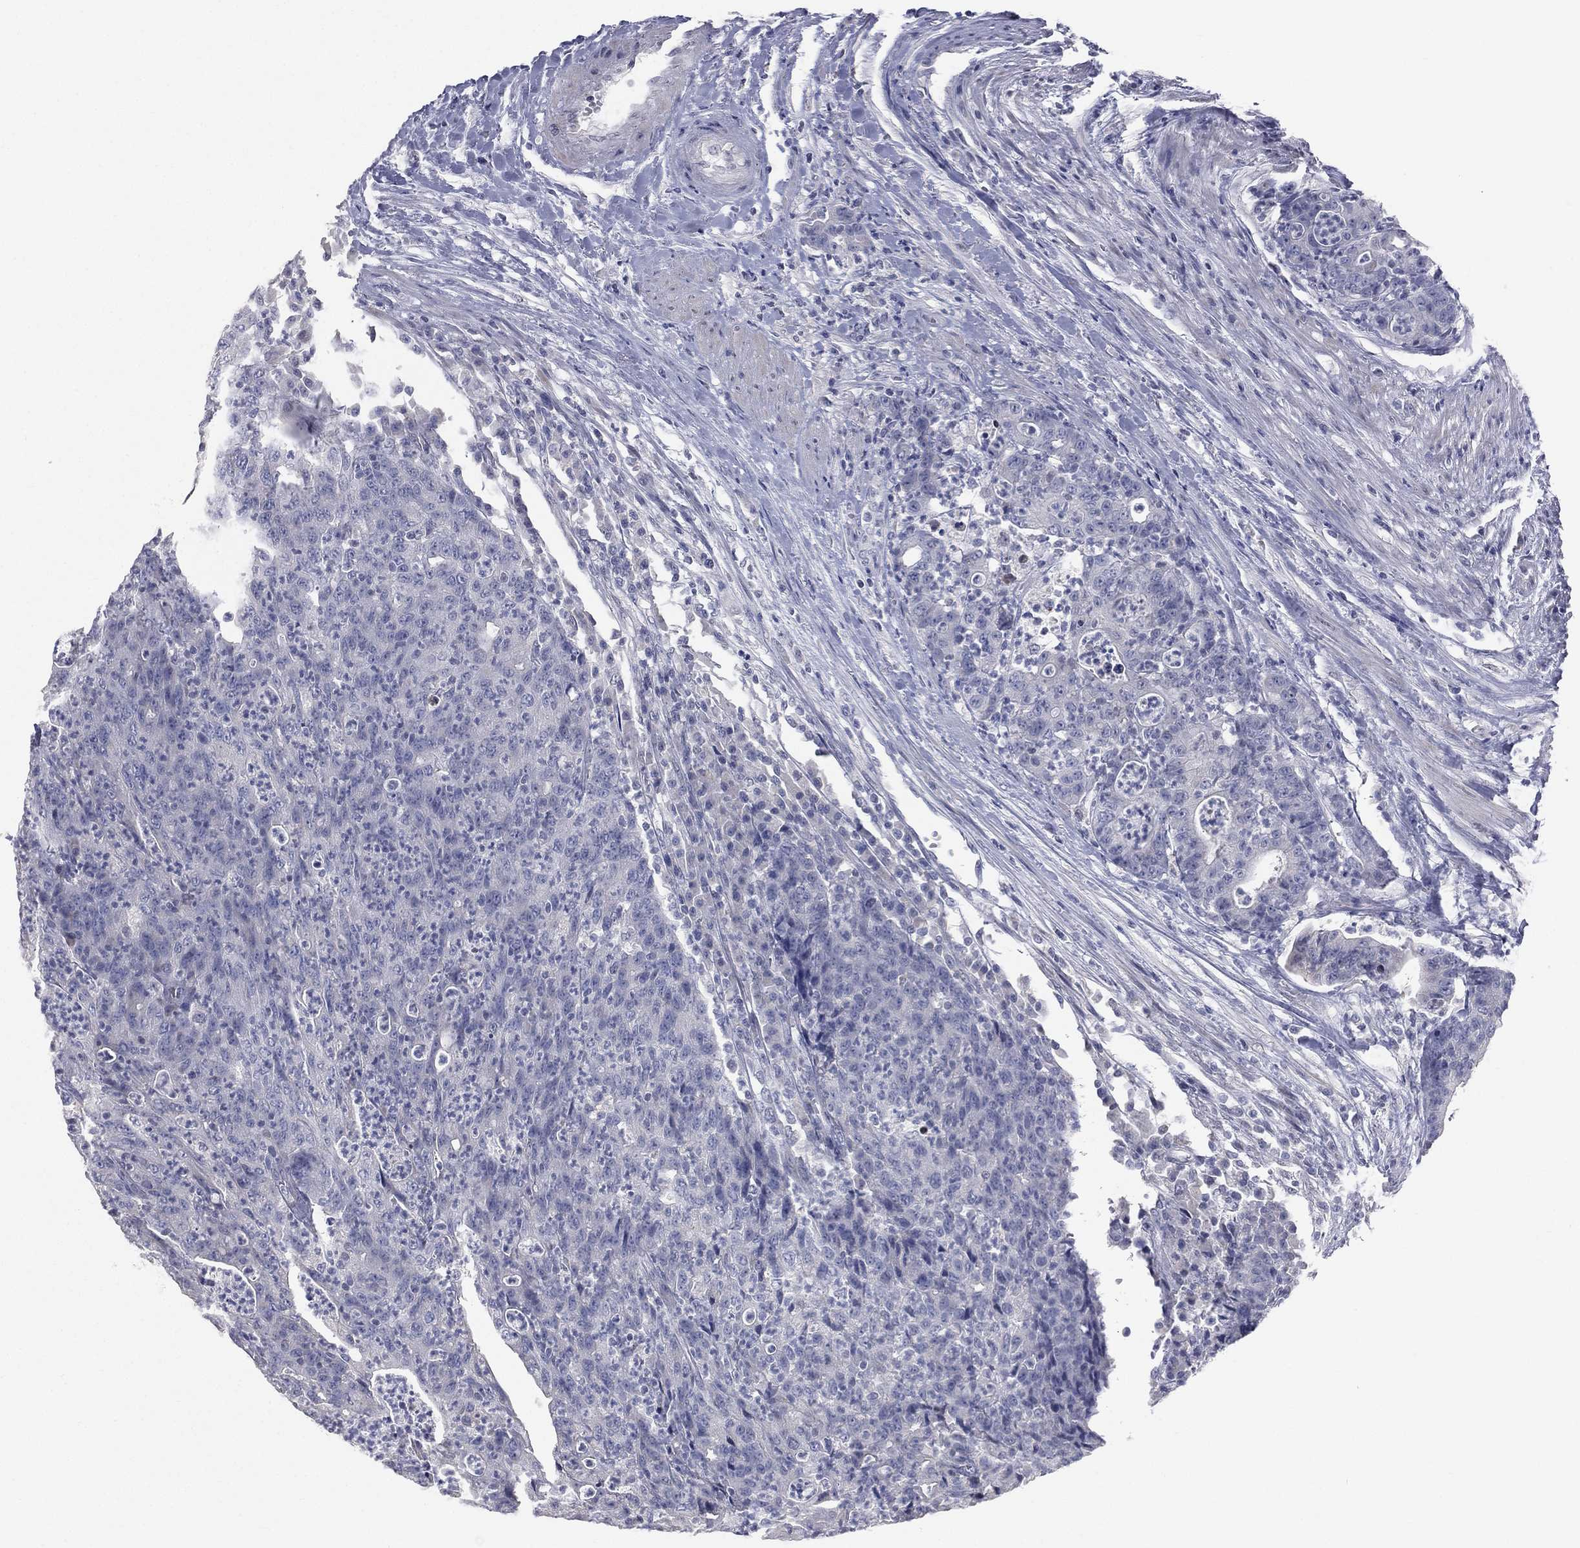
{"staining": {"intensity": "negative", "quantity": "none", "location": "none"}, "tissue": "colorectal cancer", "cell_type": "Tumor cells", "image_type": "cancer", "snomed": [{"axis": "morphology", "description": "Adenocarcinoma, NOS"}, {"axis": "topography", "description": "Colon"}], "caption": "The micrograph demonstrates no staining of tumor cells in adenocarcinoma (colorectal). Brightfield microscopy of immunohistochemistry stained with DAB (3,3'-diaminobenzidine) (brown) and hematoxylin (blue), captured at high magnification.", "gene": "DMKN", "patient": {"sex": "male", "age": 70}}